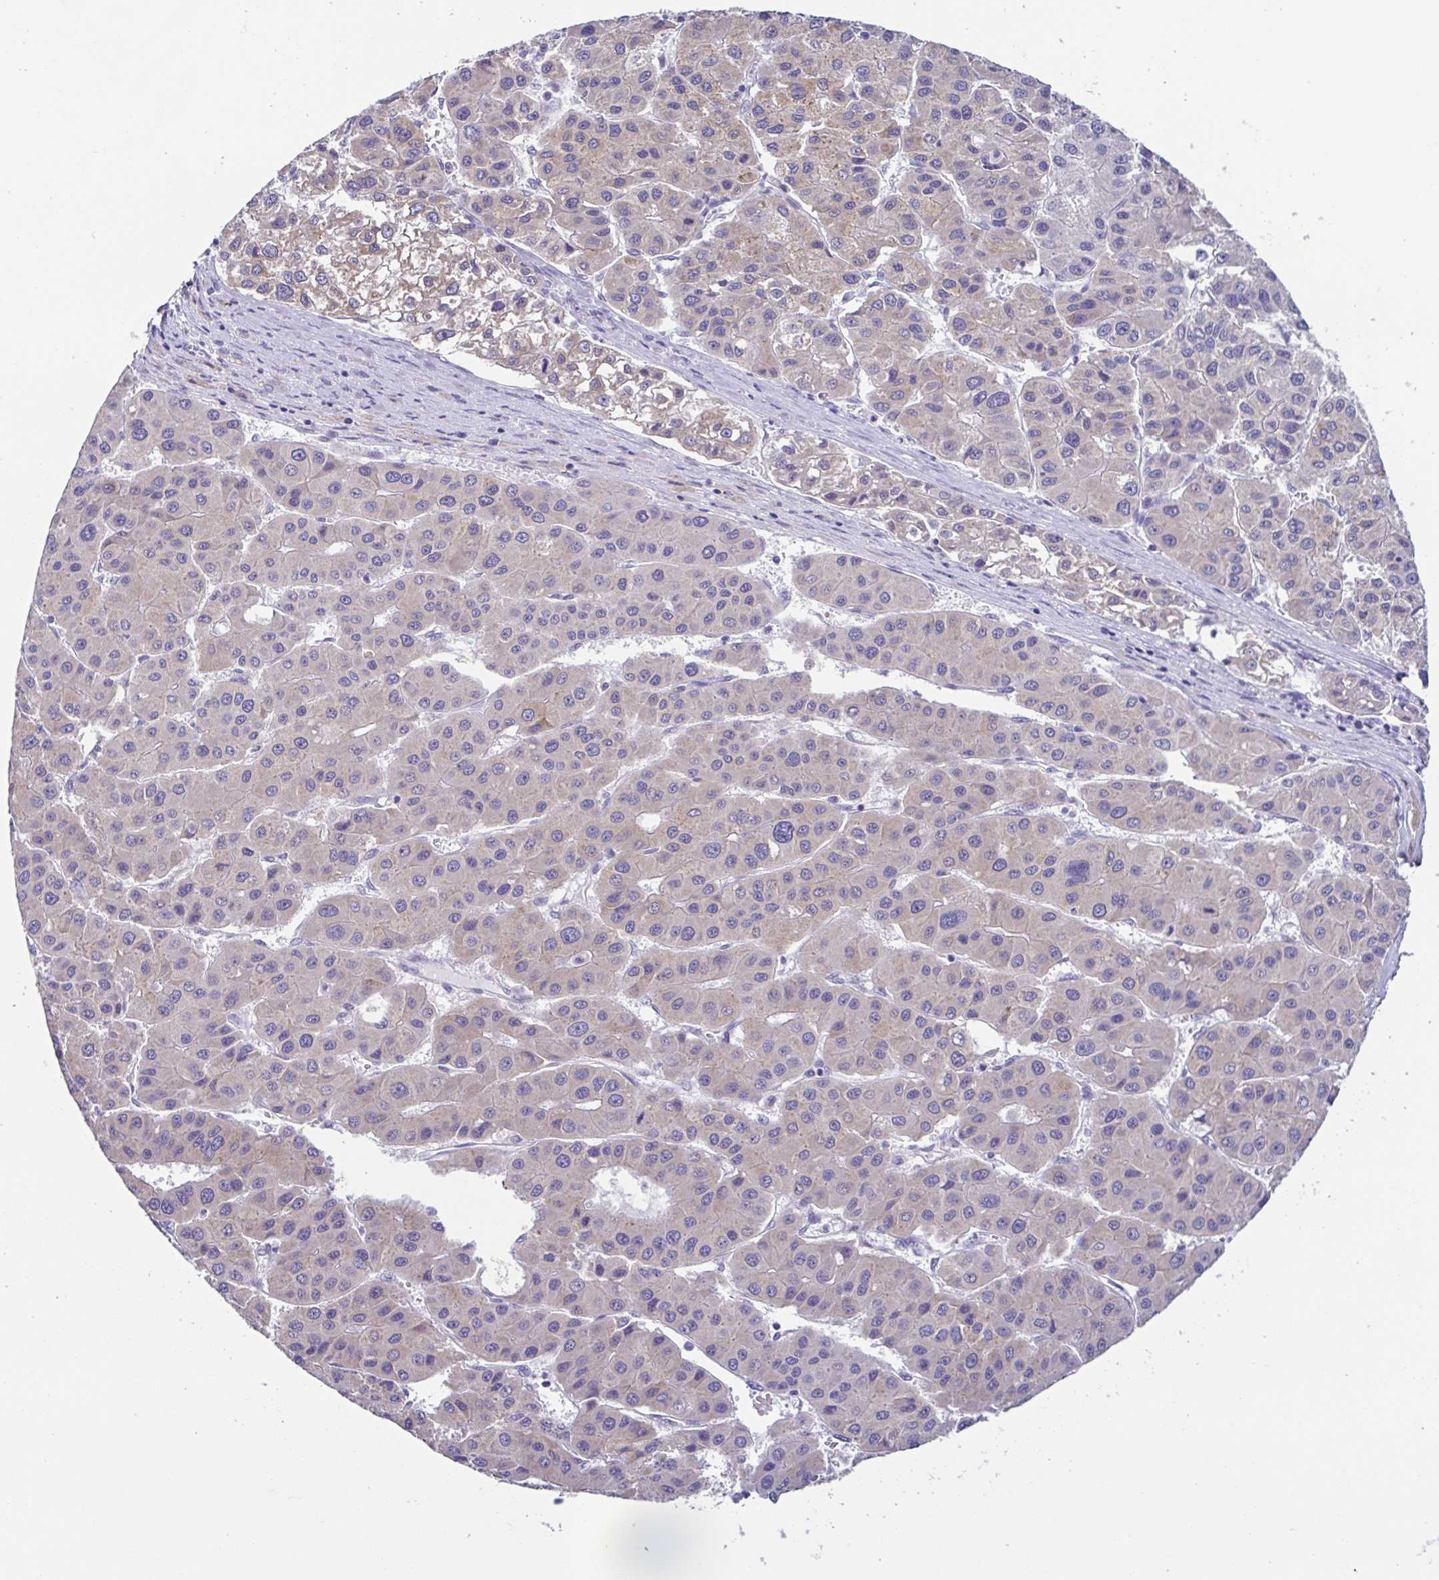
{"staining": {"intensity": "weak", "quantity": "<25%", "location": "cytoplasmic/membranous"}, "tissue": "liver cancer", "cell_type": "Tumor cells", "image_type": "cancer", "snomed": [{"axis": "morphology", "description": "Carcinoma, Hepatocellular, NOS"}, {"axis": "topography", "description": "Liver"}], "caption": "This is a histopathology image of immunohistochemistry (IHC) staining of hepatocellular carcinoma (liver), which shows no expression in tumor cells.", "gene": "RDH11", "patient": {"sex": "male", "age": 73}}